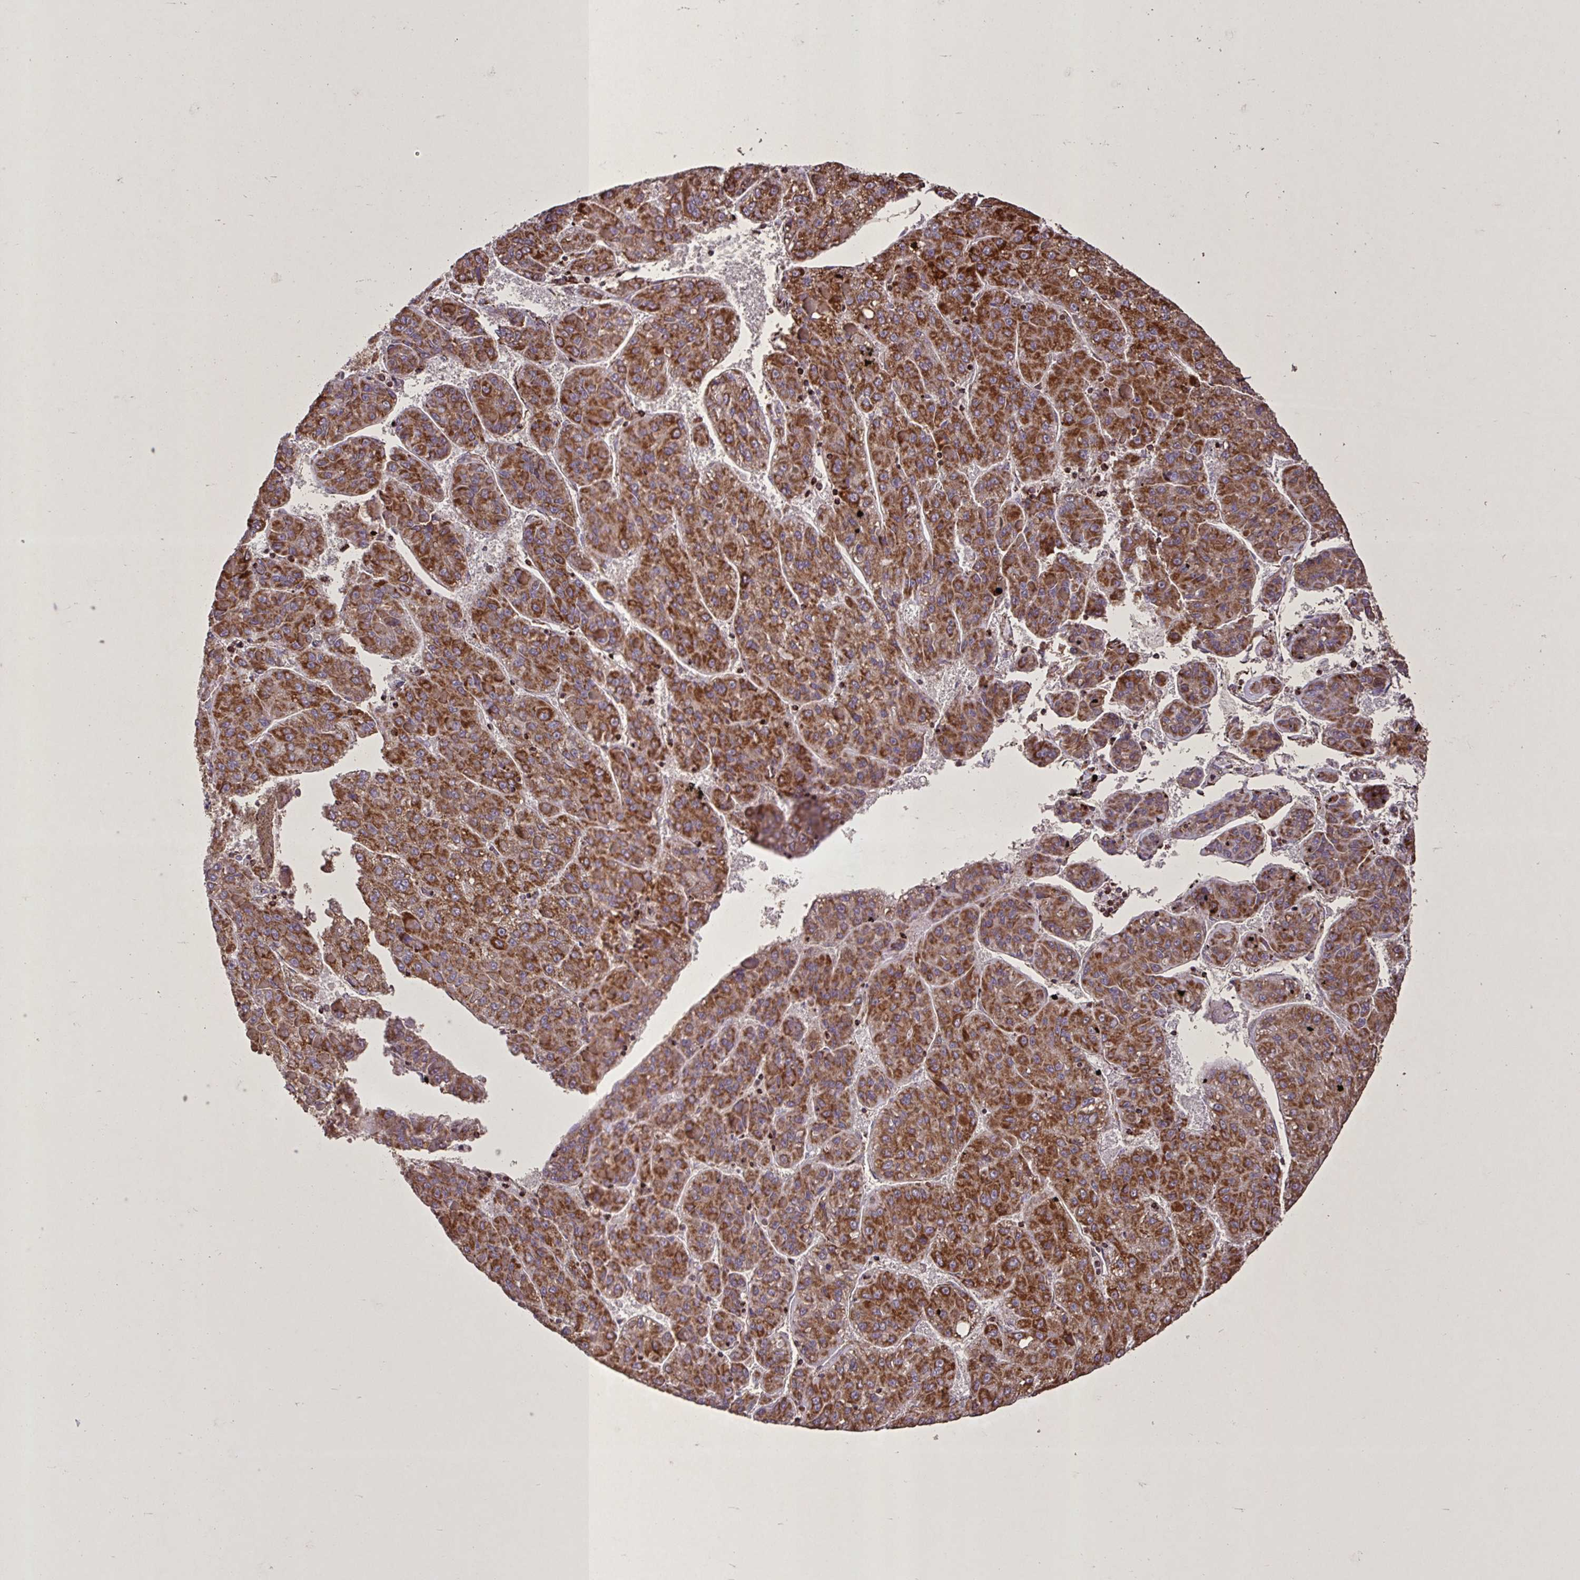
{"staining": {"intensity": "moderate", "quantity": ">75%", "location": "cytoplasmic/membranous"}, "tissue": "liver cancer", "cell_type": "Tumor cells", "image_type": "cancer", "snomed": [{"axis": "morphology", "description": "Carcinoma, Hepatocellular, NOS"}, {"axis": "topography", "description": "Liver"}], "caption": "Liver cancer stained with a protein marker exhibits moderate staining in tumor cells.", "gene": "AGK", "patient": {"sex": "female", "age": 82}}